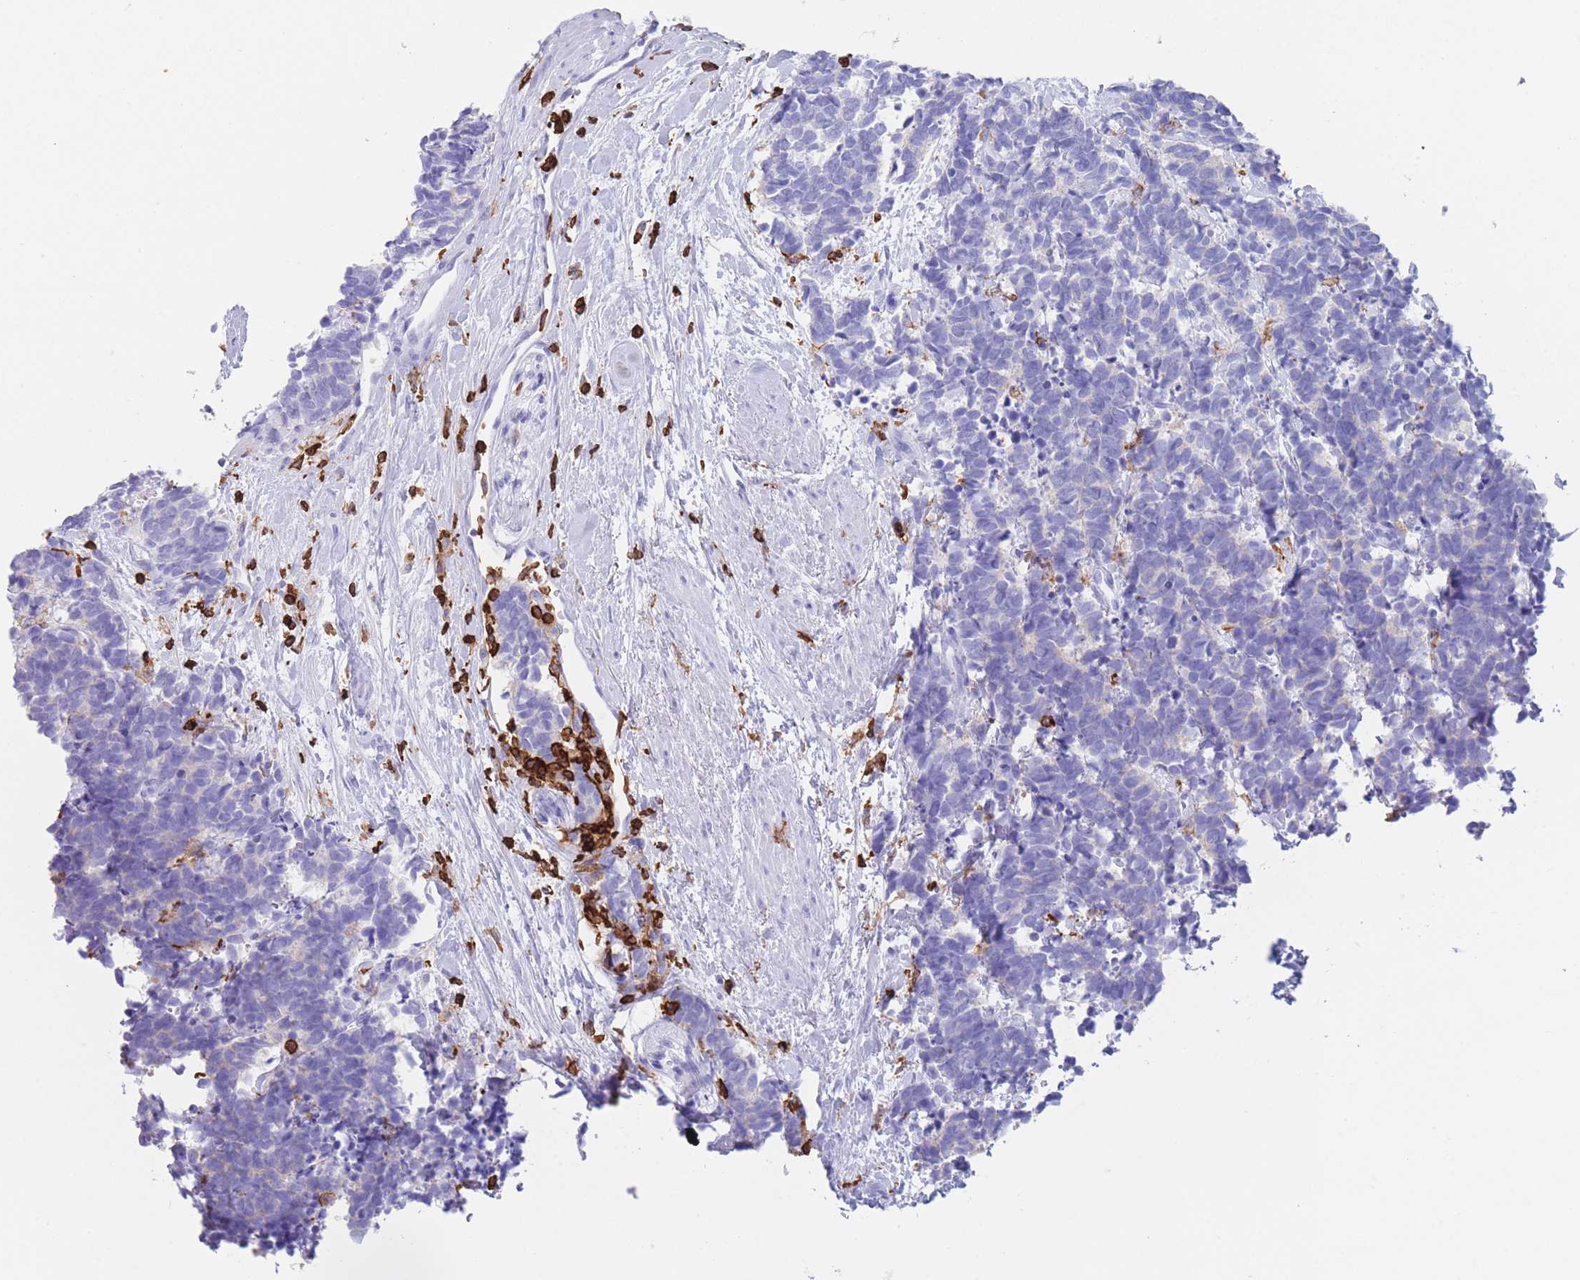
{"staining": {"intensity": "negative", "quantity": "none", "location": "none"}, "tissue": "carcinoid", "cell_type": "Tumor cells", "image_type": "cancer", "snomed": [{"axis": "morphology", "description": "Carcinoma, NOS"}, {"axis": "morphology", "description": "Carcinoid, malignant, NOS"}, {"axis": "topography", "description": "Prostate"}], "caption": "Tumor cells are negative for brown protein staining in carcinoid. (Brightfield microscopy of DAB (3,3'-diaminobenzidine) immunohistochemistry (IHC) at high magnification).", "gene": "CORO1A", "patient": {"sex": "male", "age": 57}}